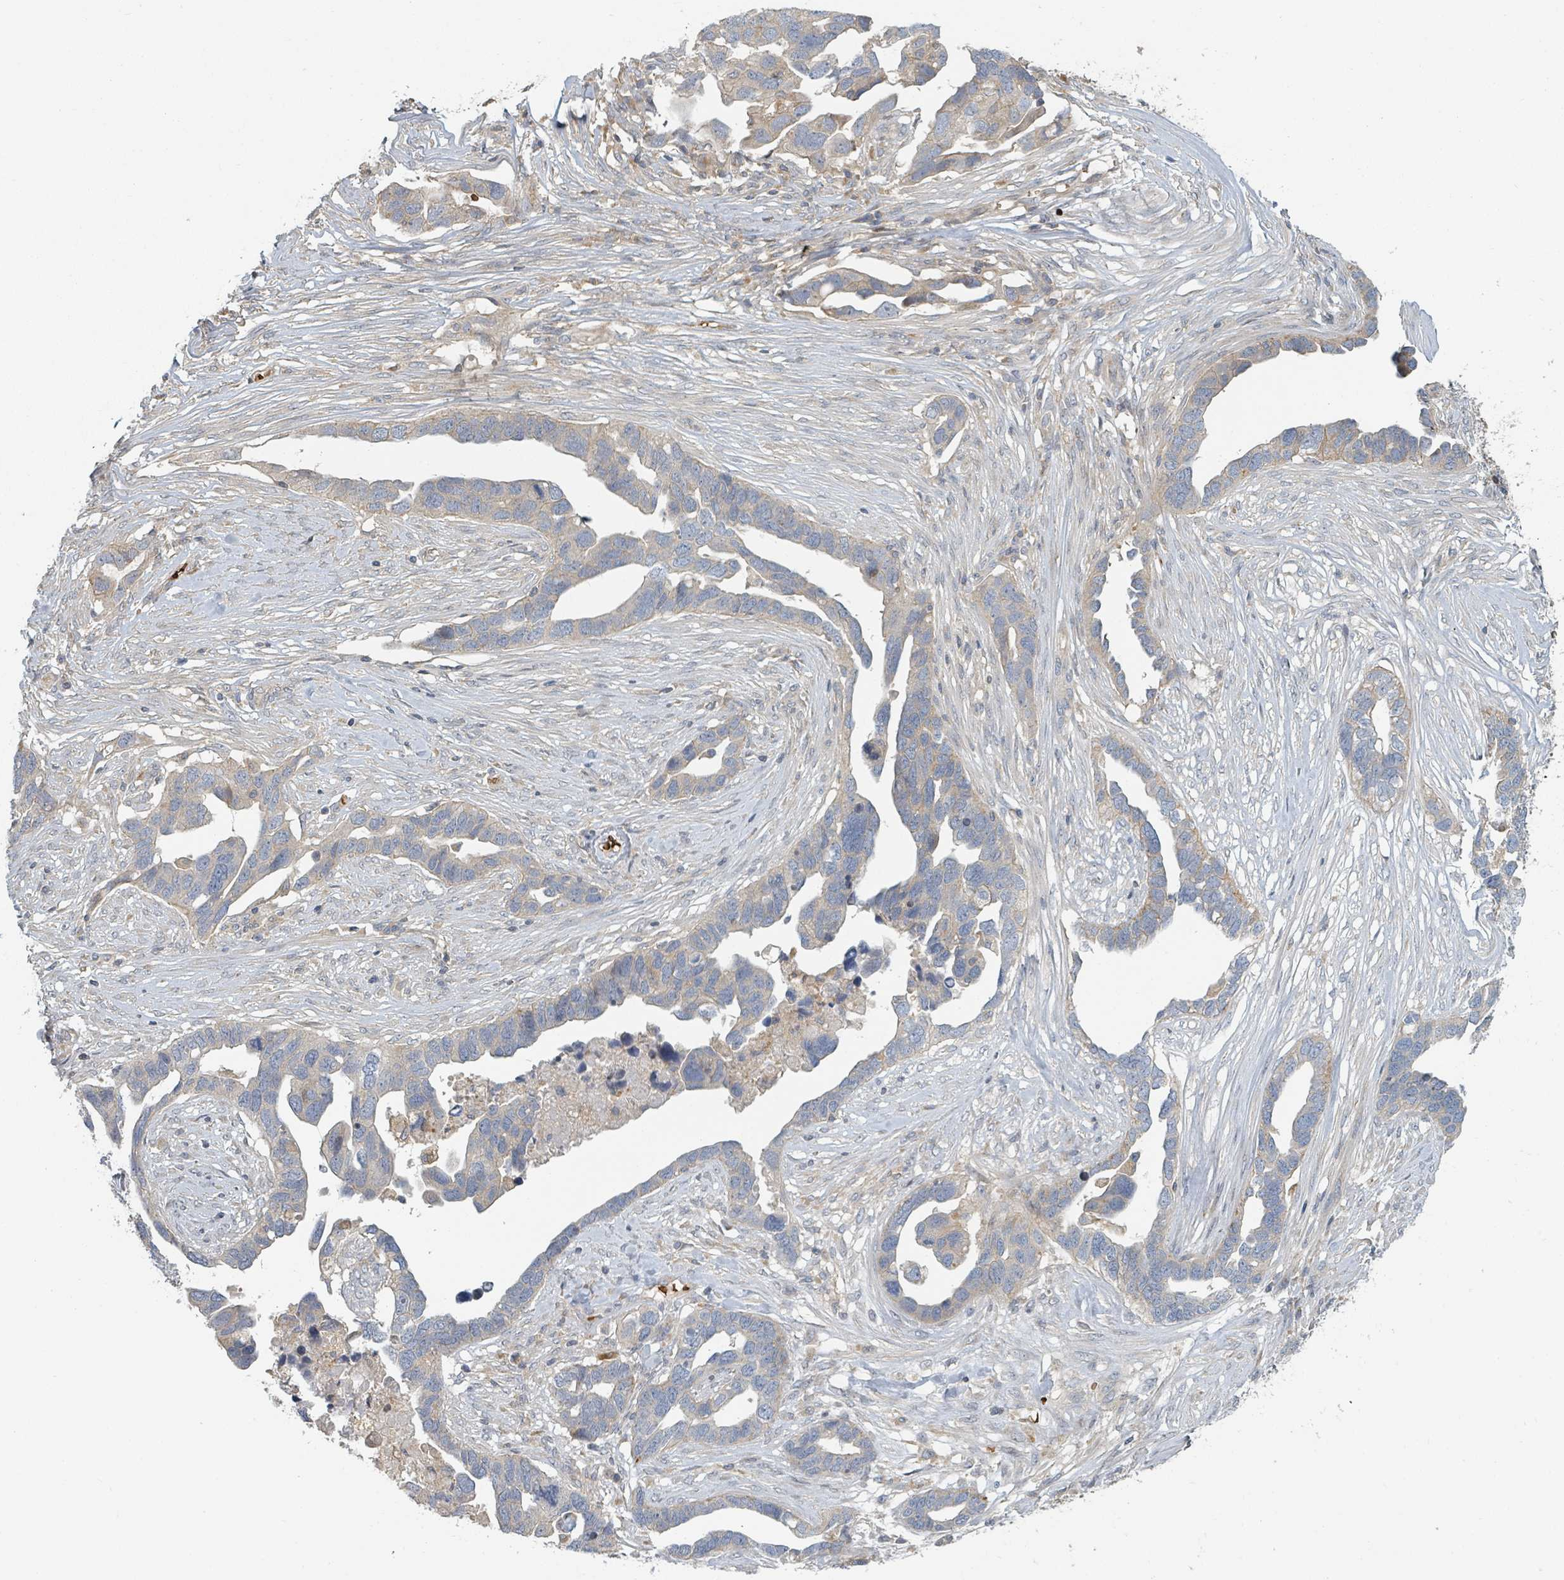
{"staining": {"intensity": "weak", "quantity": "<25%", "location": "cytoplasmic/membranous"}, "tissue": "ovarian cancer", "cell_type": "Tumor cells", "image_type": "cancer", "snomed": [{"axis": "morphology", "description": "Cystadenocarcinoma, serous, NOS"}, {"axis": "topography", "description": "Ovary"}], "caption": "An image of serous cystadenocarcinoma (ovarian) stained for a protein exhibits no brown staining in tumor cells.", "gene": "TRPC4AP", "patient": {"sex": "female", "age": 54}}